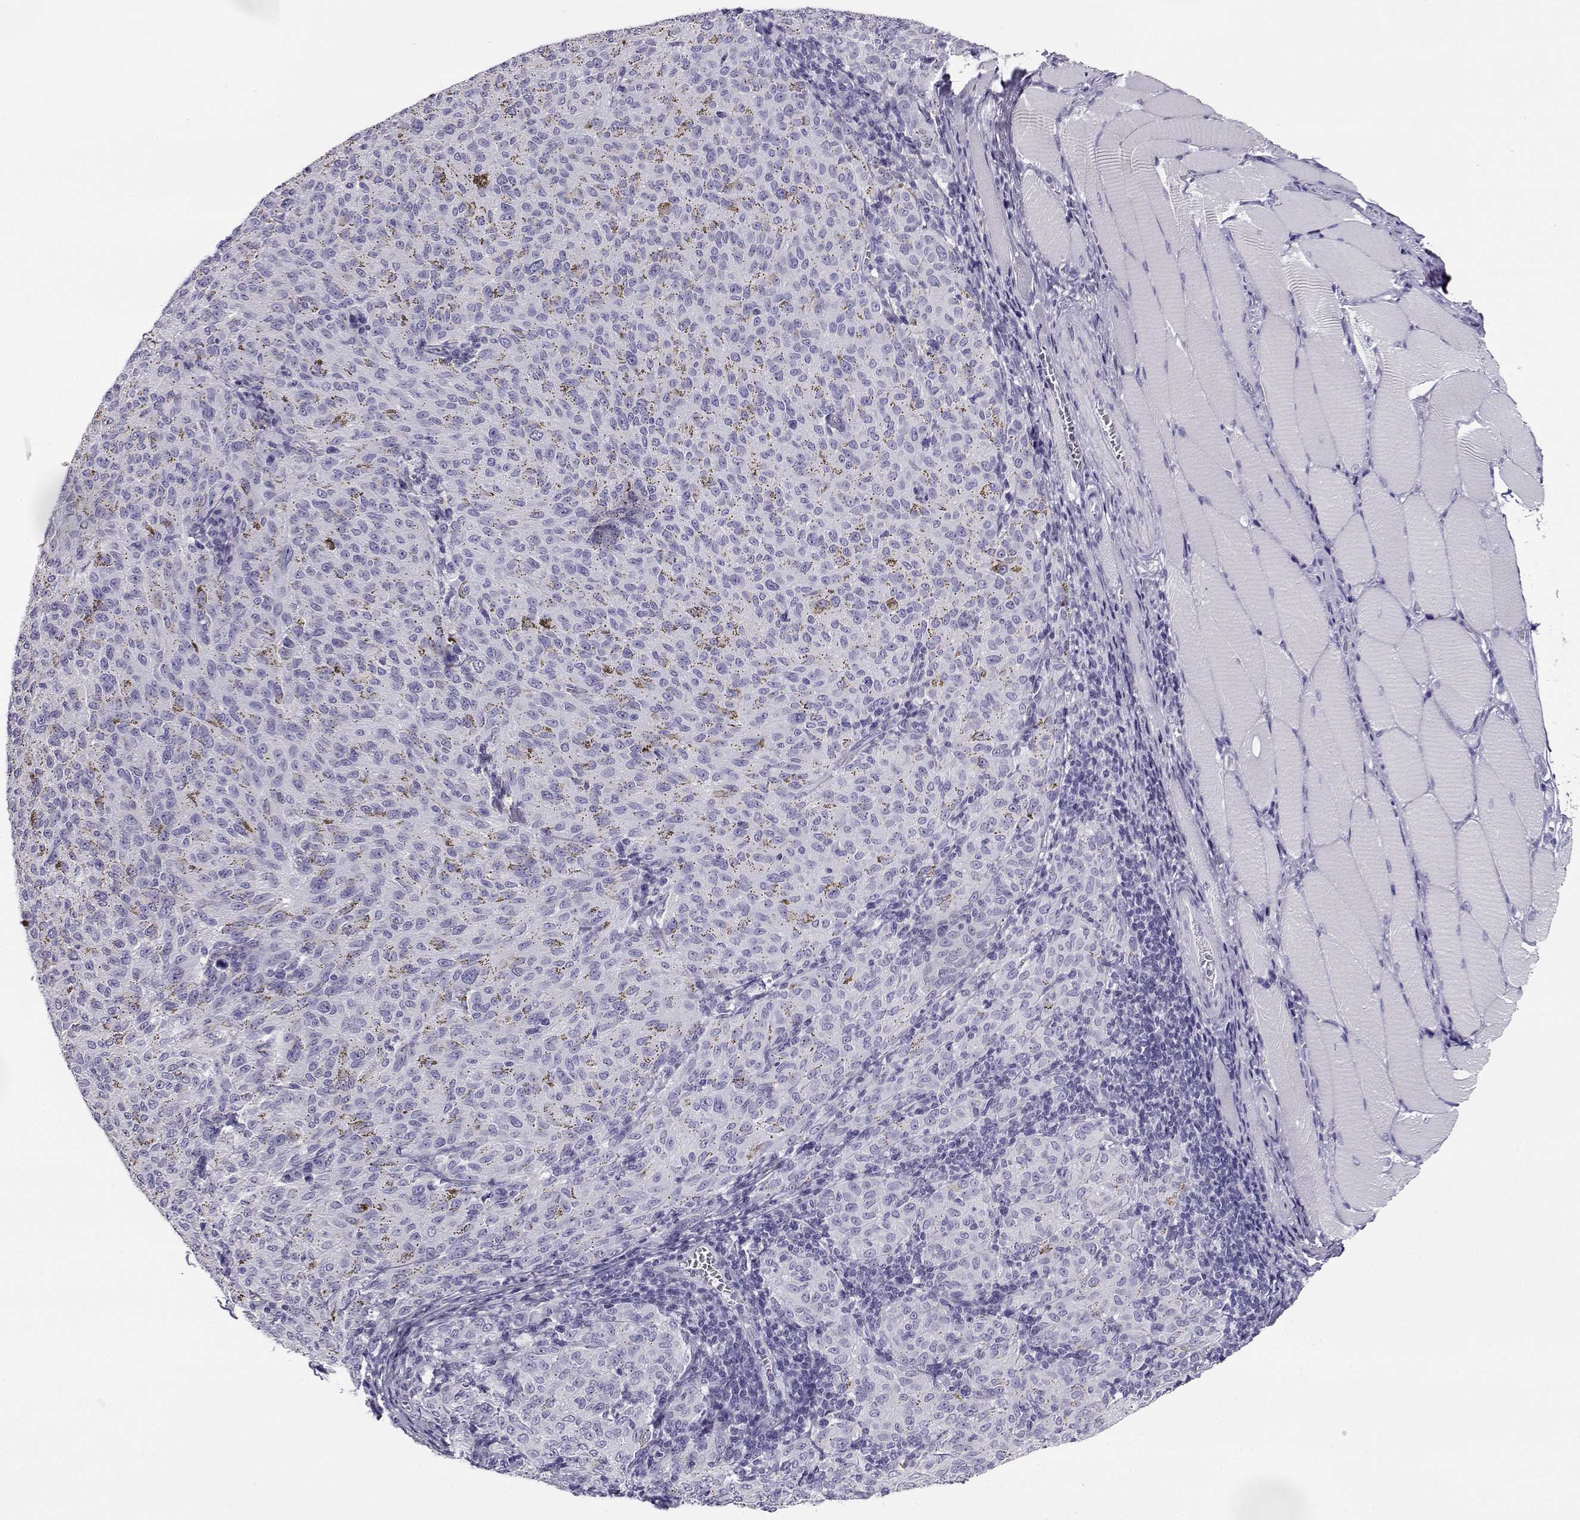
{"staining": {"intensity": "negative", "quantity": "none", "location": "none"}, "tissue": "melanoma", "cell_type": "Tumor cells", "image_type": "cancer", "snomed": [{"axis": "morphology", "description": "Malignant melanoma, NOS"}, {"axis": "topography", "description": "Skin"}], "caption": "IHC of melanoma reveals no expression in tumor cells.", "gene": "CABS1", "patient": {"sex": "female", "age": 72}}